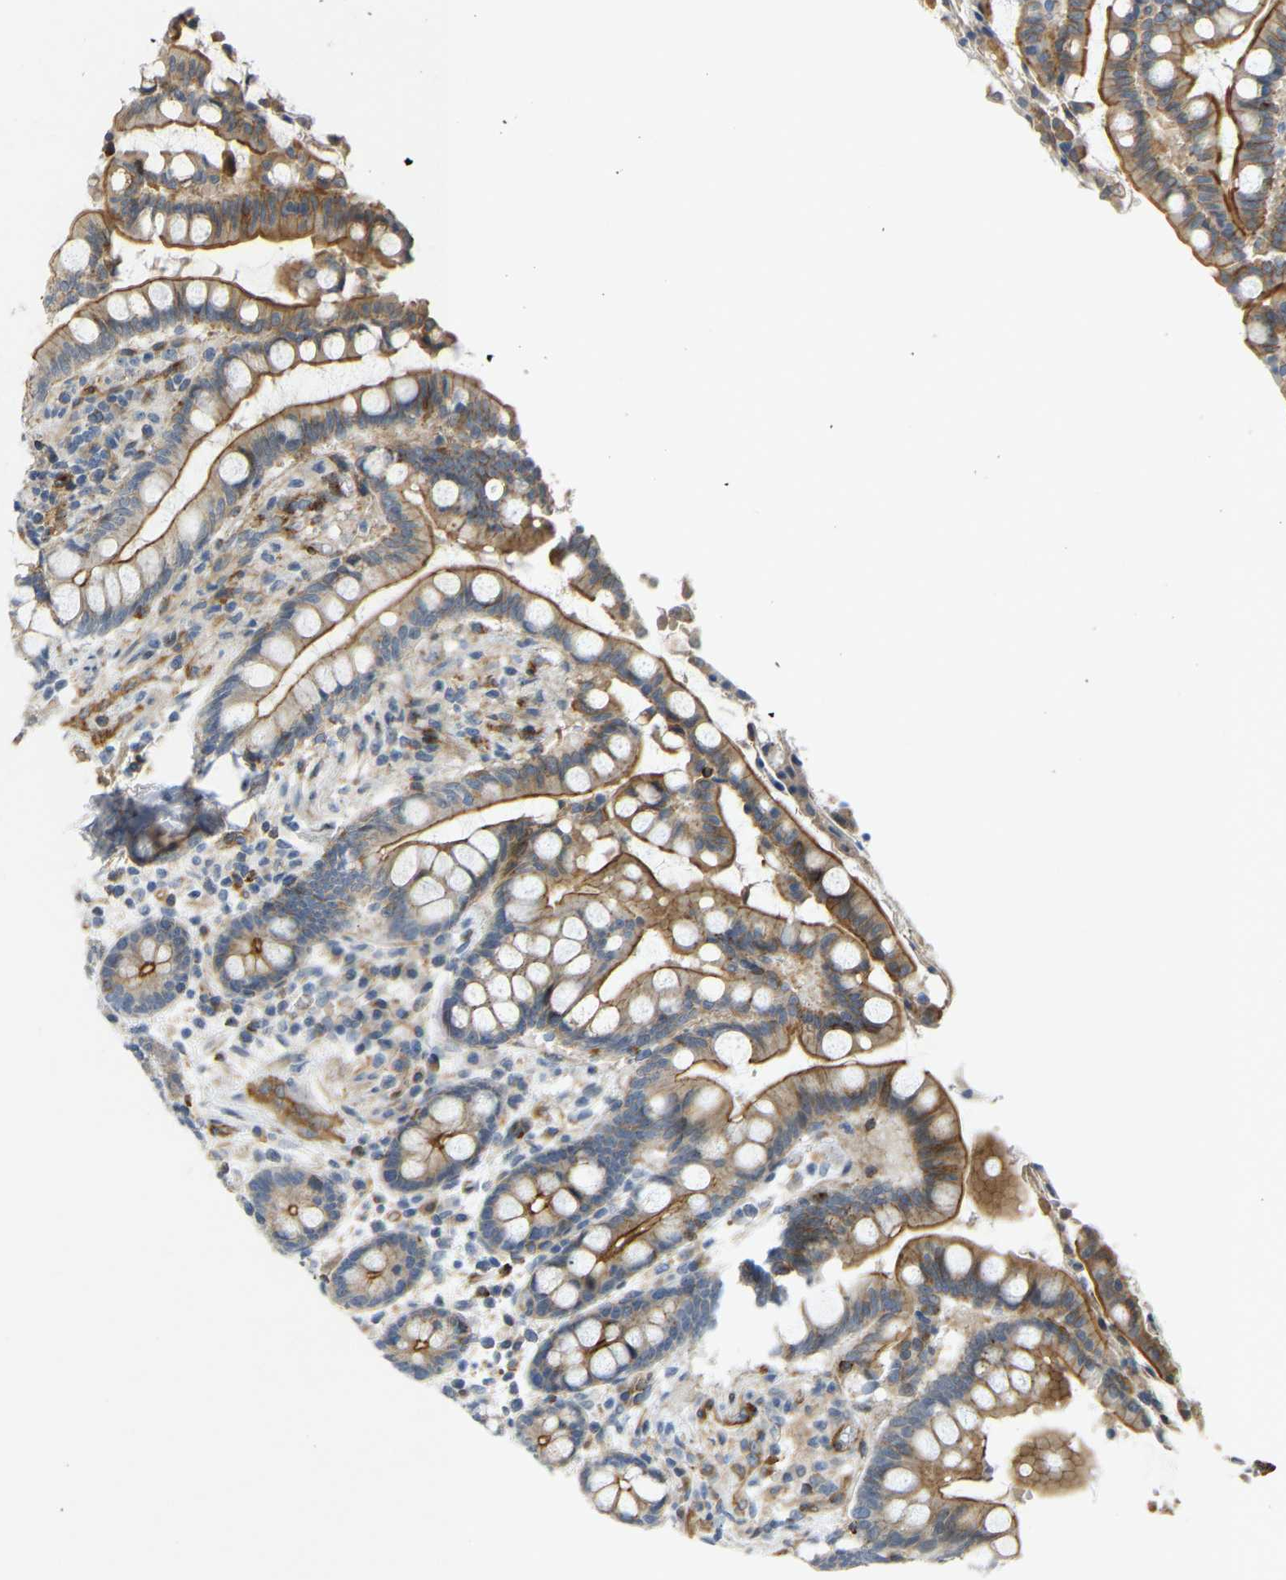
{"staining": {"intensity": "weak", "quantity": ">75%", "location": "cytoplasmic/membranous"}, "tissue": "colon", "cell_type": "Endothelial cells", "image_type": "normal", "snomed": [{"axis": "morphology", "description": "Normal tissue, NOS"}, {"axis": "topography", "description": "Colon"}], "caption": "The photomicrograph displays immunohistochemical staining of unremarkable colon. There is weak cytoplasmic/membranous staining is present in about >75% of endothelial cells. (Brightfield microscopy of DAB IHC at high magnification).", "gene": "KIAA1671", "patient": {"sex": "male", "age": 73}}